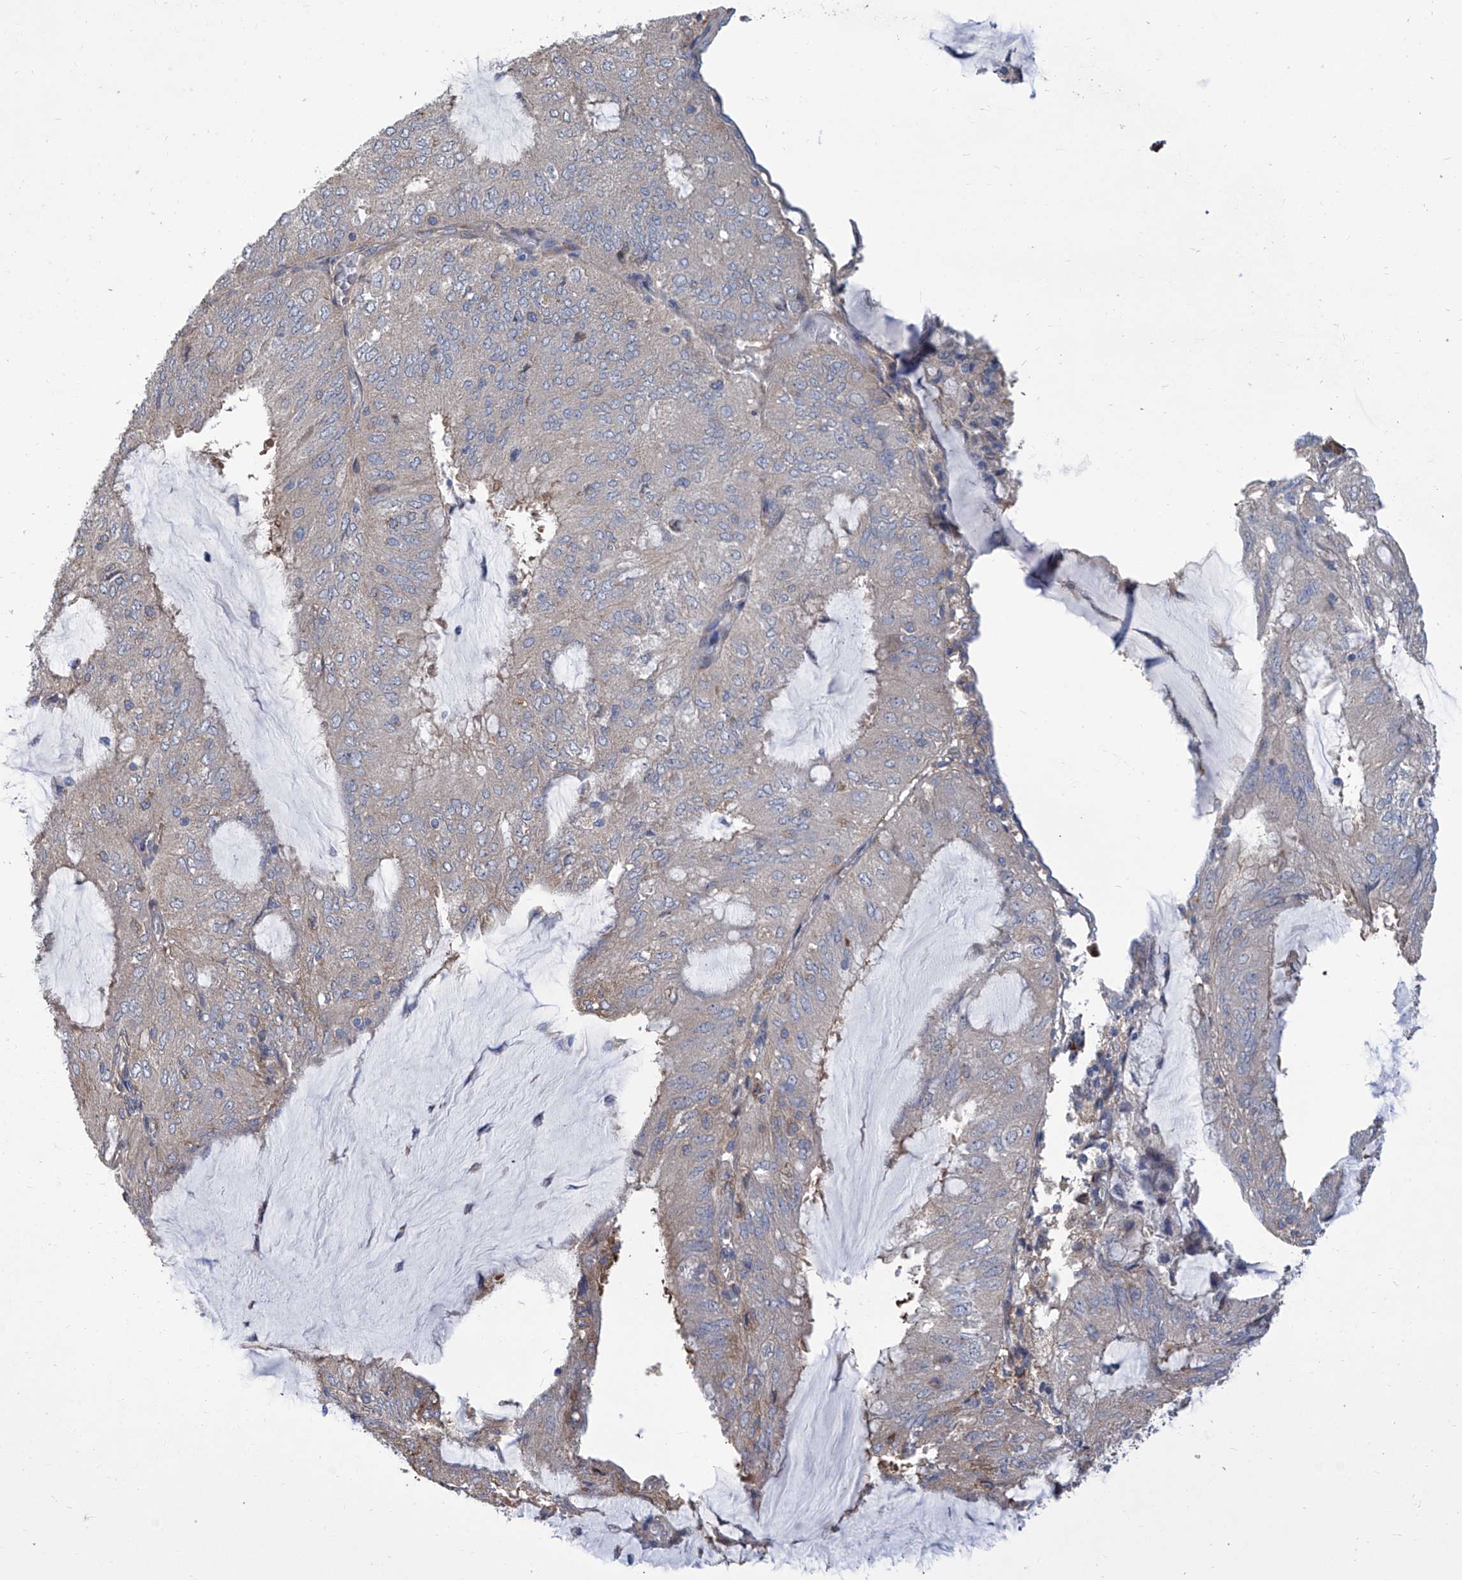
{"staining": {"intensity": "negative", "quantity": "none", "location": "none"}, "tissue": "endometrial cancer", "cell_type": "Tumor cells", "image_type": "cancer", "snomed": [{"axis": "morphology", "description": "Adenocarcinoma, NOS"}, {"axis": "topography", "description": "Endometrium"}], "caption": "Tumor cells show no significant expression in endometrial cancer (adenocarcinoma).", "gene": "SMS", "patient": {"sex": "female", "age": 81}}